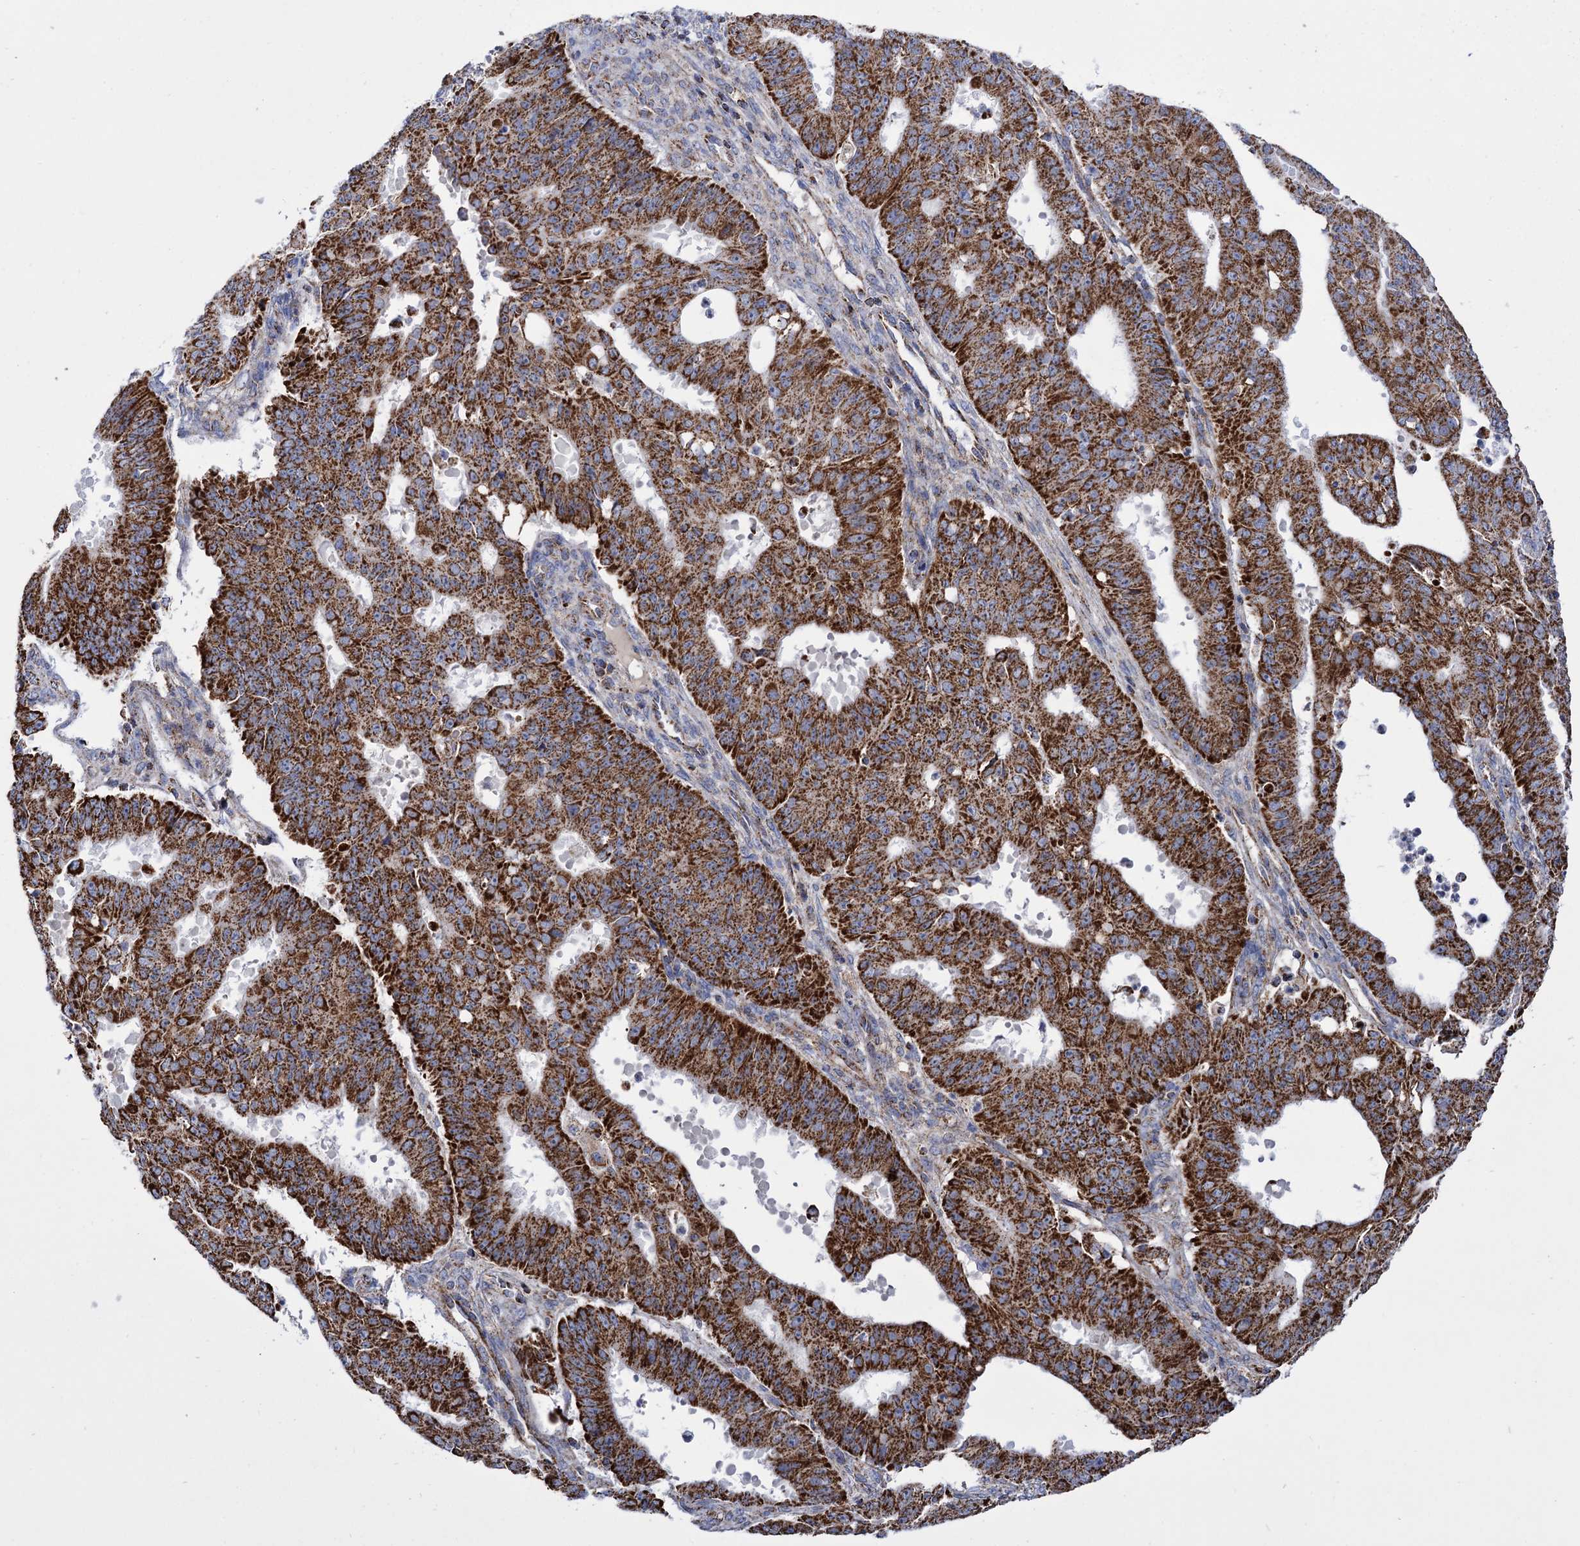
{"staining": {"intensity": "strong", "quantity": ">75%", "location": "cytoplasmic/membranous"}, "tissue": "ovarian cancer", "cell_type": "Tumor cells", "image_type": "cancer", "snomed": [{"axis": "morphology", "description": "Carcinoma, endometroid"}, {"axis": "topography", "description": "Appendix"}, {"axis": "topography", "description": "Ovary"}], "caption": "Immunohistochemical staining of human ovarian cancer (endometroid carcinoma) reveals strong cytoplasmic/membranous protein positivity in about >75% of tumor cells.", "gene": "ABHD10", "patient": {"sex": "female", "age": 42}}